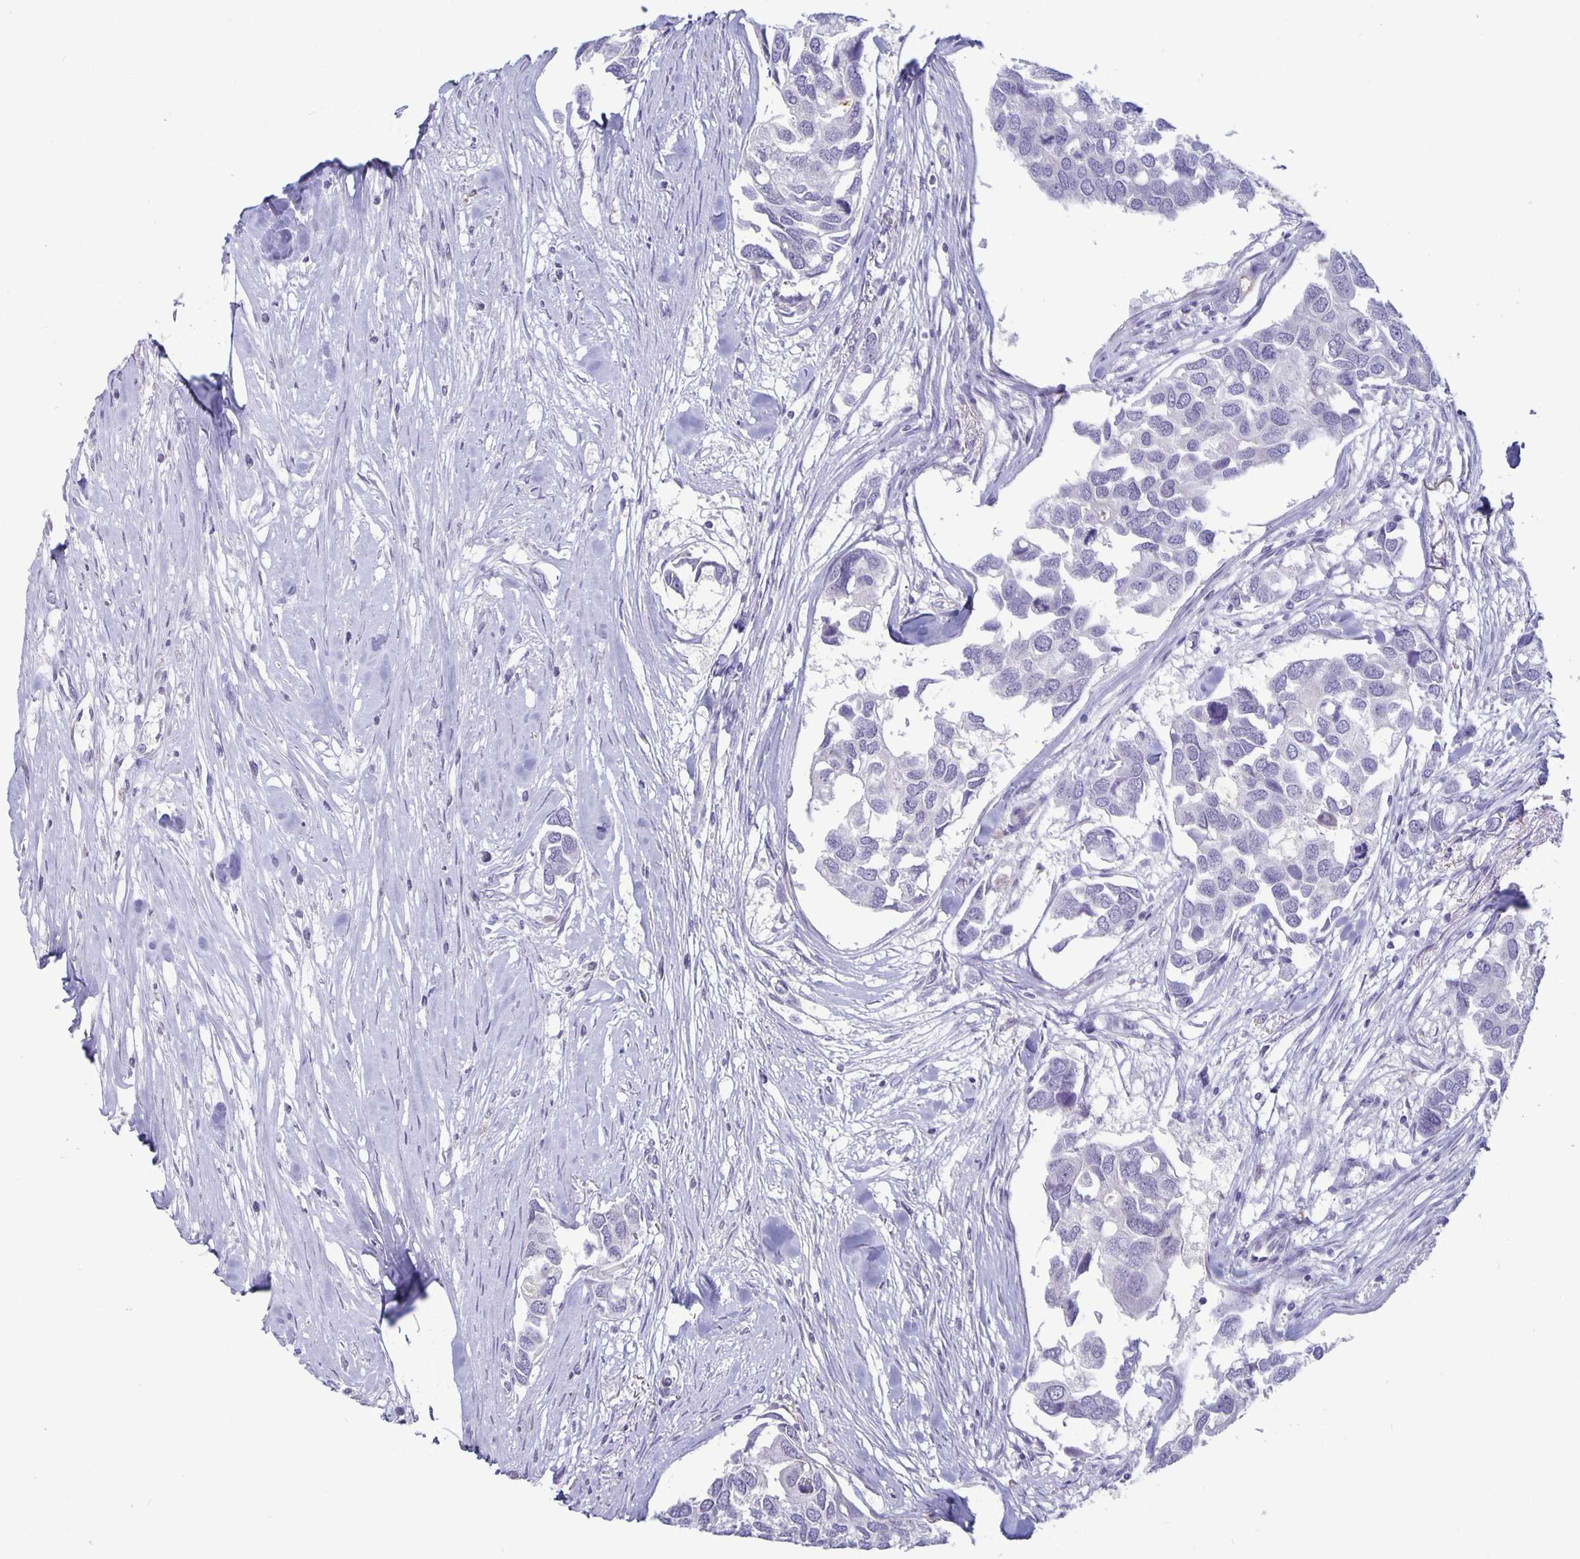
{"staining": {"intensity": "negative", "quantity": "none", "location": "none"}, "tissue": "breast cancer", "cell_type": "Tumor cells", "image_type": "cancer", "snomed": [{"axis": "morphology", "description": "Duct carcinoma"}, {"axis": "topography", "description": "Breast"}], "caption": "A histopathology image of infiltrating ductal carcinoma (breast) stained for a protein reveals no brown staining in tumor cells.", "gene": "PLCB3", "patient": {"sex": "female", "age": 83}}